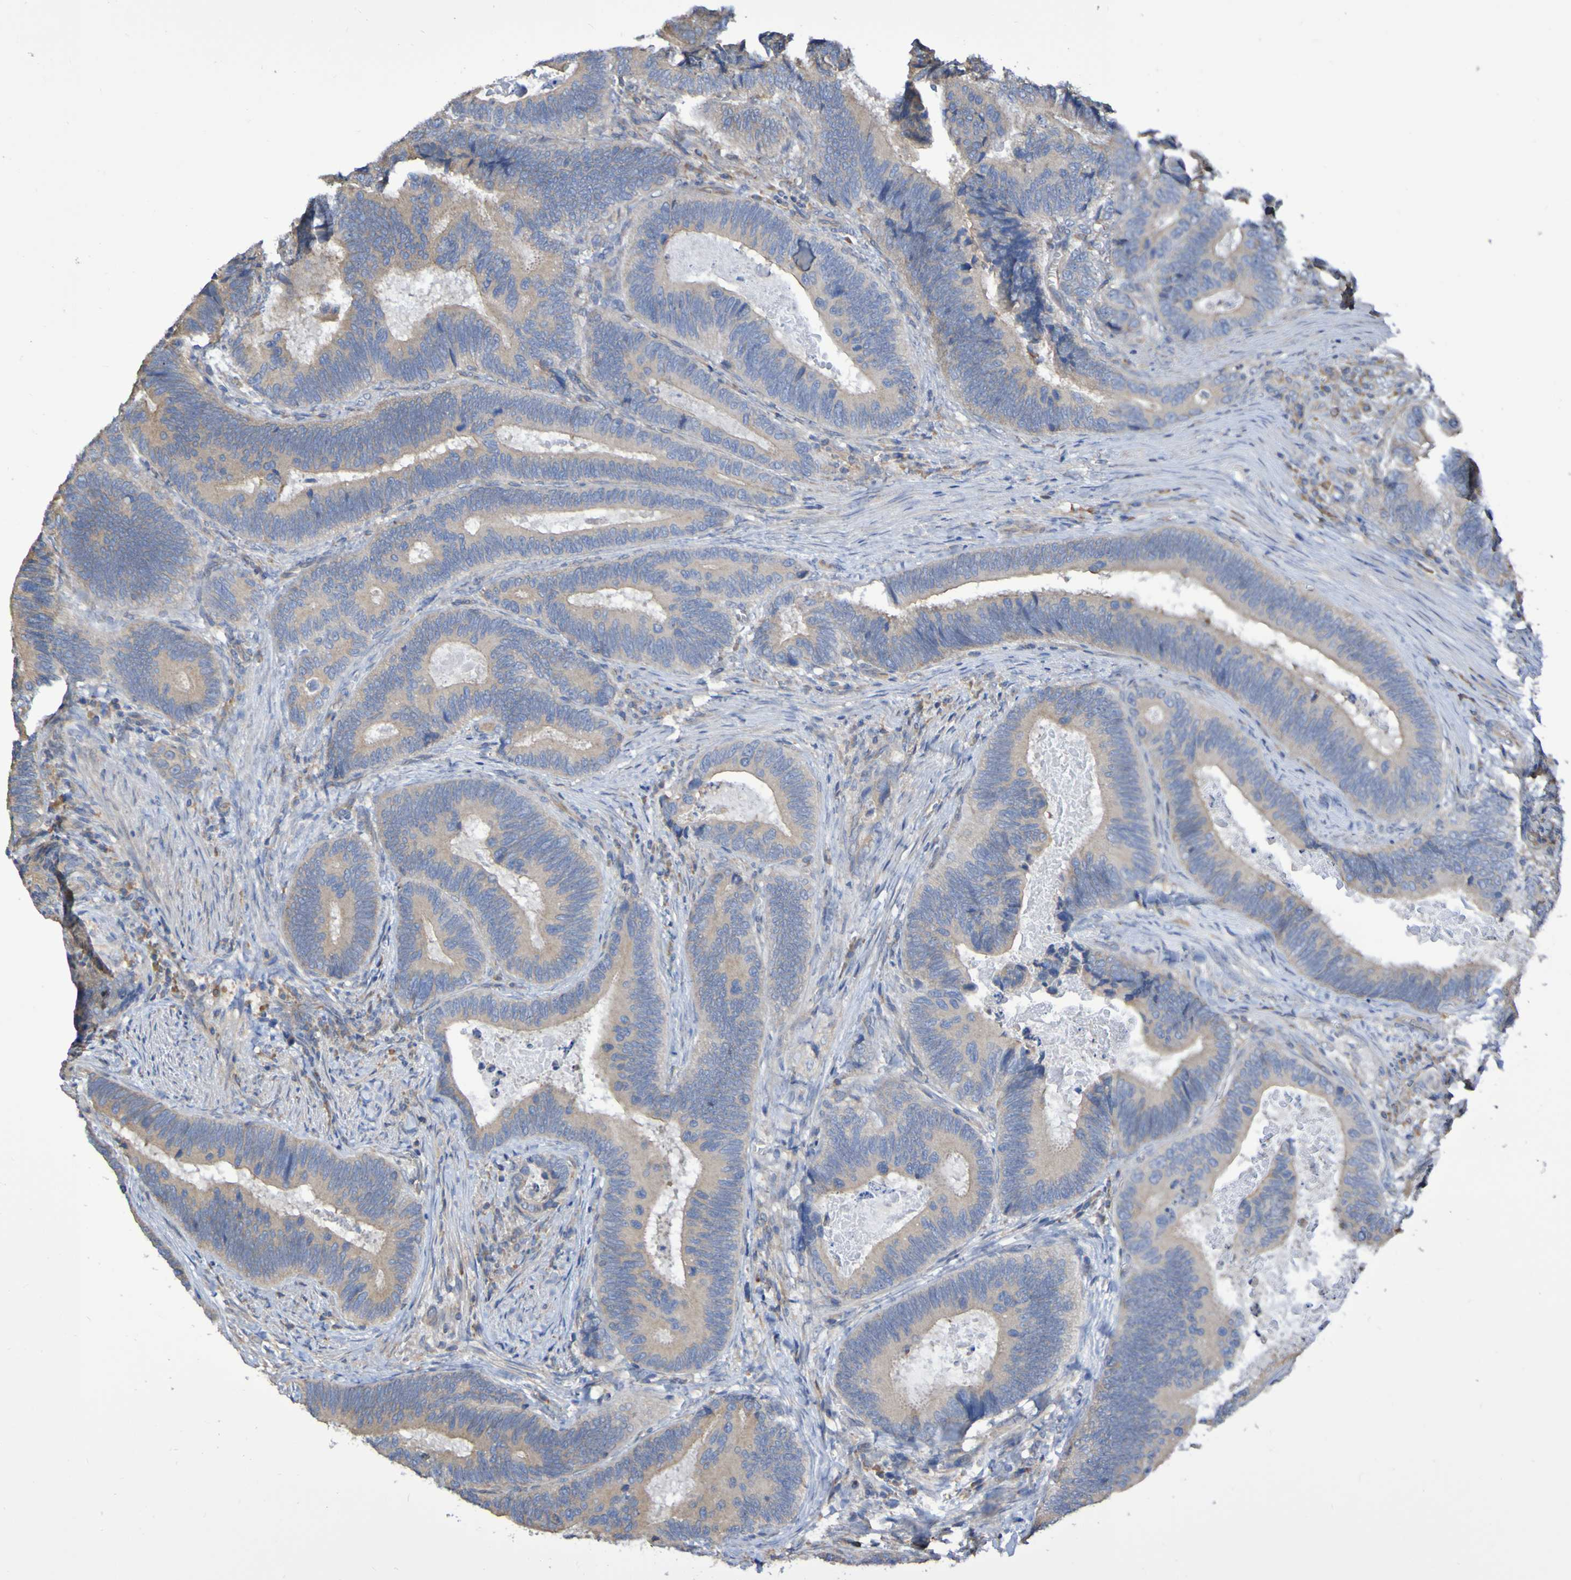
{"staining": {"intensity": "weak", "quantity": ">75%", "location": "cytoplasmic/membranous"}, "tissue": "colorectal cancer", "cell_type": "Tumor cells", "image_type": "cancer", "snomed": [{"axis": "morphology", "description": "Inflammation, NOS"}, {"axis": "morphology", "description": "Adenocarcinoma, NOS"}, {"axis": "topography", "description": "Colon"}], "caption": "This is a histology image of IHC staining of colorectal cancer (adenocarcinoma), which shows weak positivity in the cytoplasmic/membranous of tumor cells.", "gene": "SYNJ1", "patient": {"sex": "male", "age": 72}}